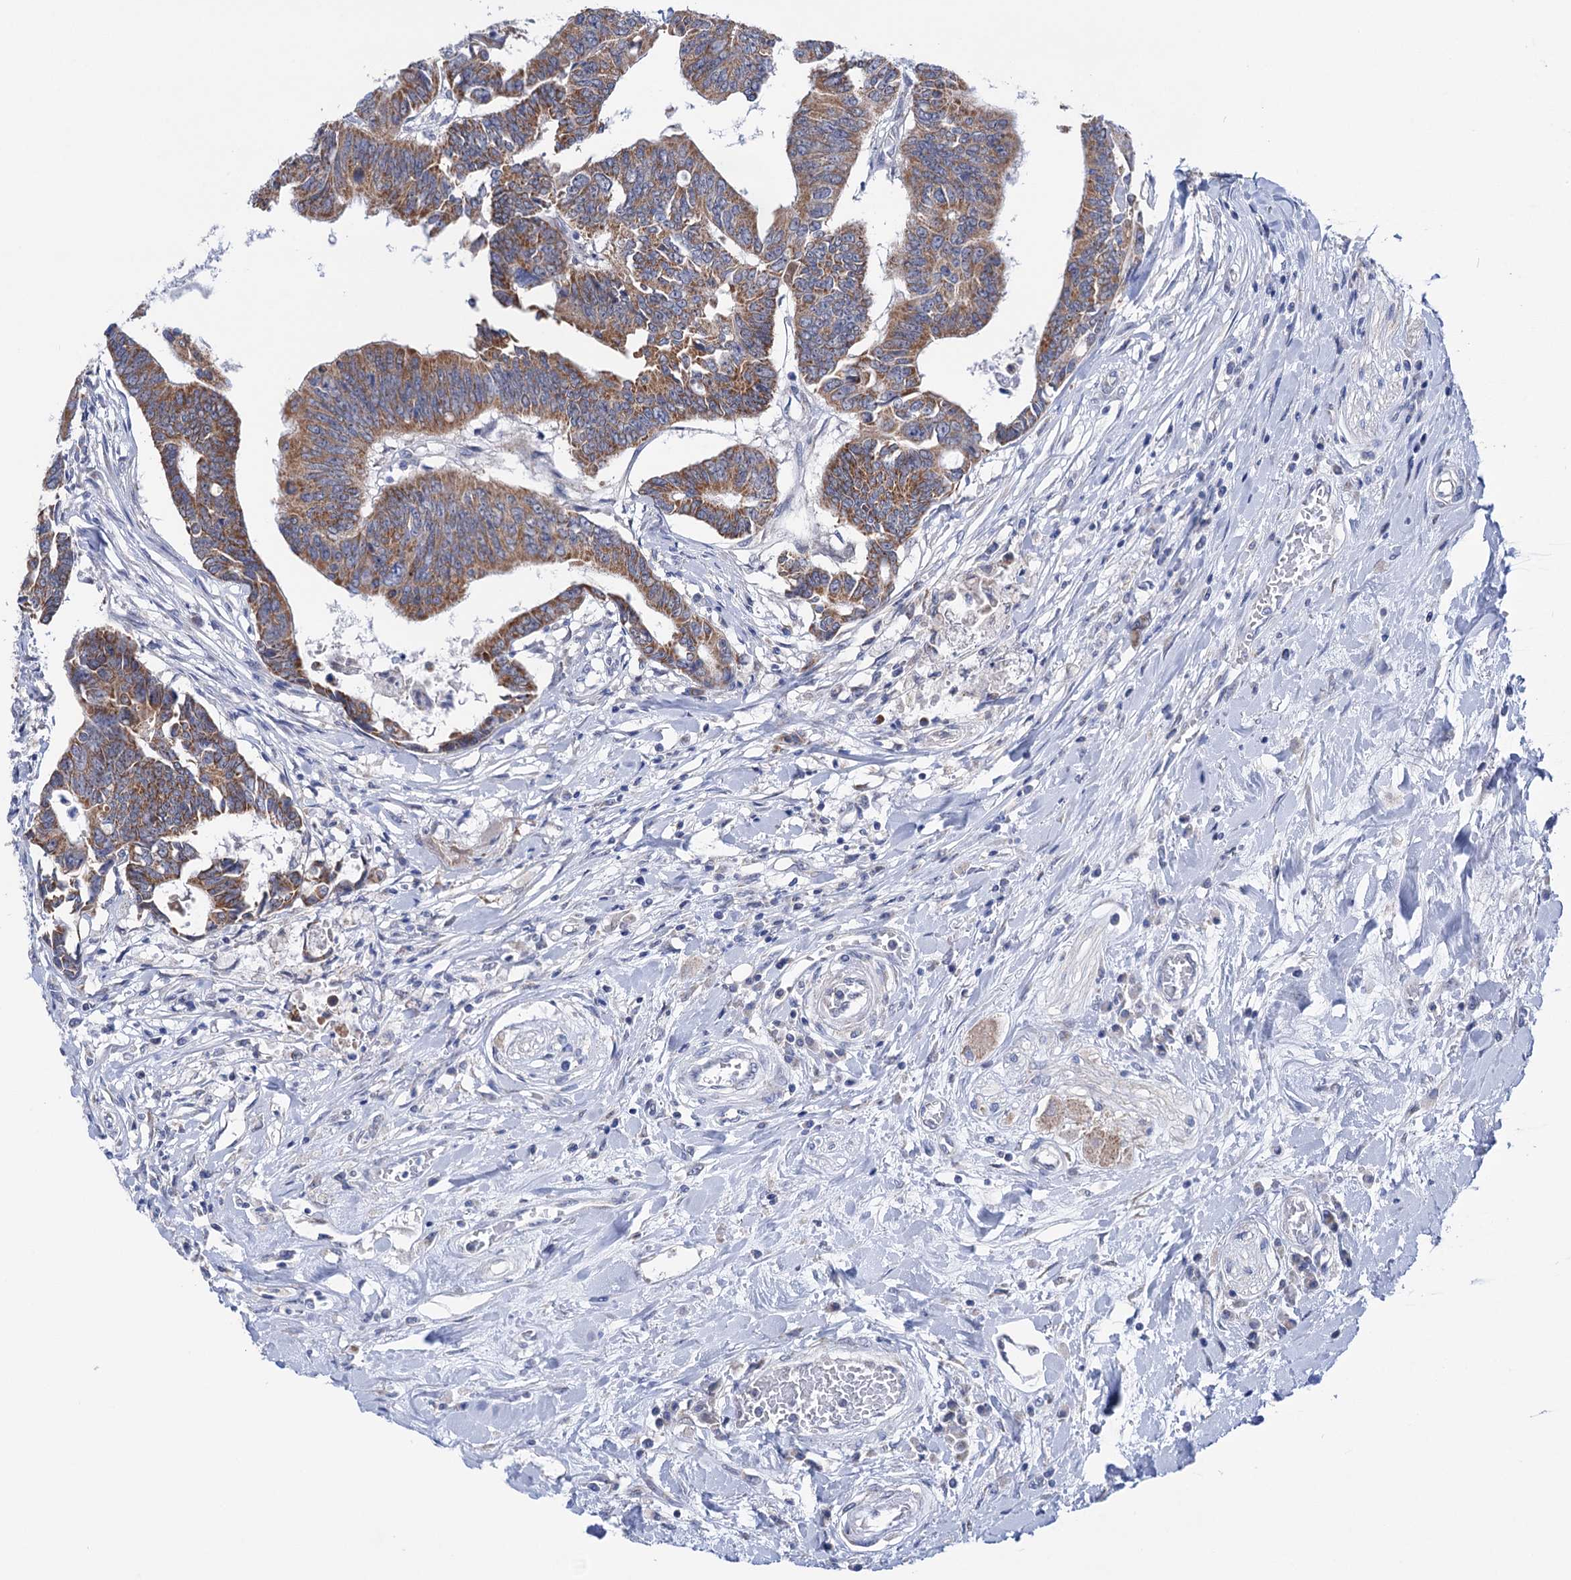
{"staining": {"intensity": "moderate", "quantity": ">75%", "location": "cytoplasmic/membranous"}, "tissue": "colorectal cancer", "cell_type": "Tumor cells", "image_type": "cancer", "snomed": [{"axis": "morphology", "description": "Adenocarcinoma, NOS"}, {"axis": "topography", "description": "Rectum"}], "caption": "Colorectal adenocarcinoma tissue displays moderate cytoplasmic/membranous staining in about >75% of tumor cells, visualized by immunohistochemistry. The staining is performed using DAB (3,3'-diaminobenzidine) brown chromogen to label protein expression. The nuclei are counter-stained blue using hematoxylin.", "gene": "SUCLA2", "patient": {"sex": "female", "age": 65}}